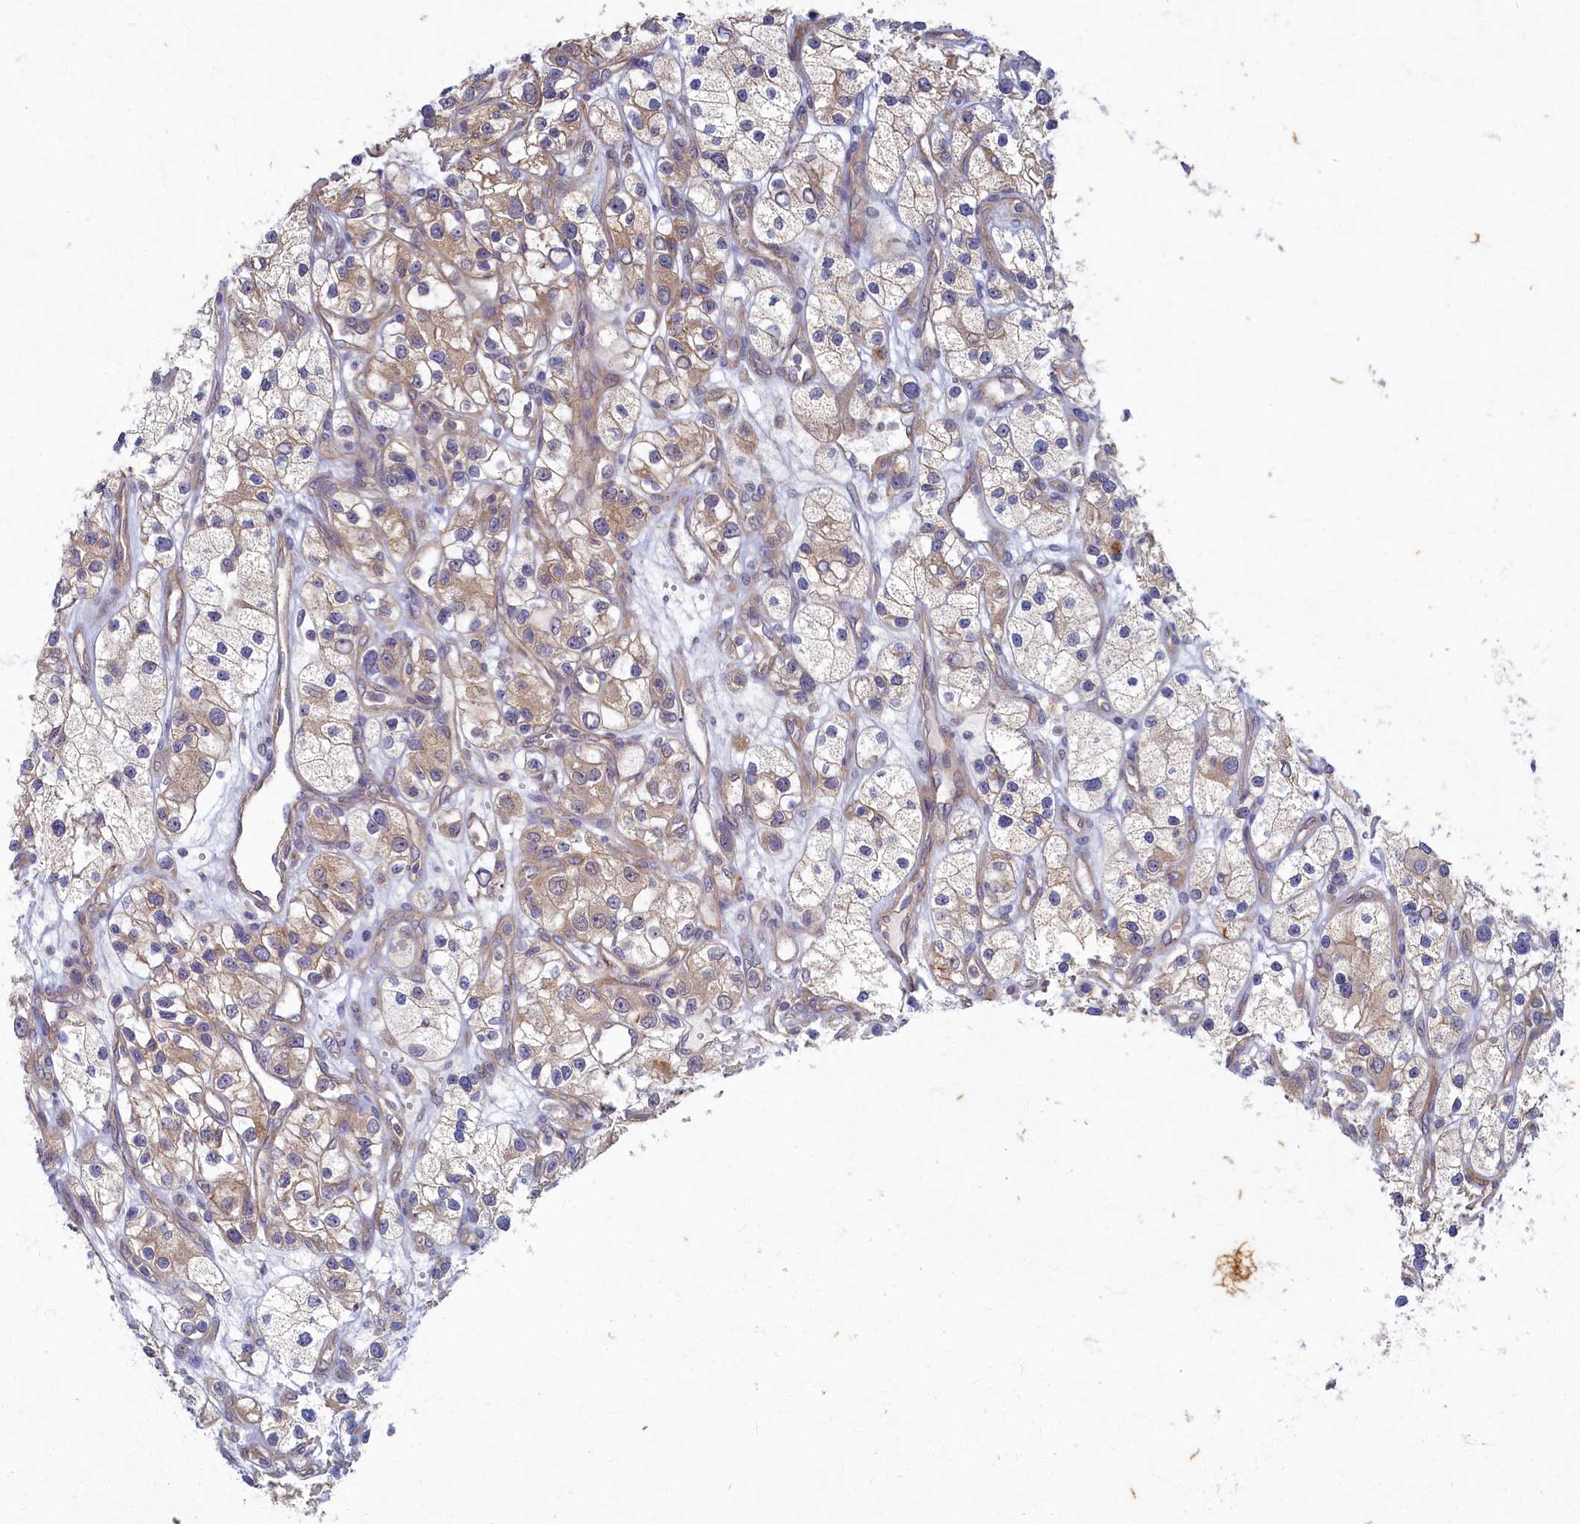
{"staining": {"intensity": "weak", "quantity": ">75%", "location": "cytoplasmic/membranous"}, "tissue": "renal cancer", "cell_type": "Tumor cells", "image_type": "cancer", "snomed": [{"axis": "morphology", "description": "Adenocarcinoma, NOS"}, {"axis": "topography", "description": "Kidney"}], "caption": "This micrograph displays immunohistochemistry (IHC) staining of renal cancer, with low weak cytoplasmic/membranous positivity in about >75% of tumor cells.", "gene": "WDR59", "patient": {"sex": "female", "age": 57}}